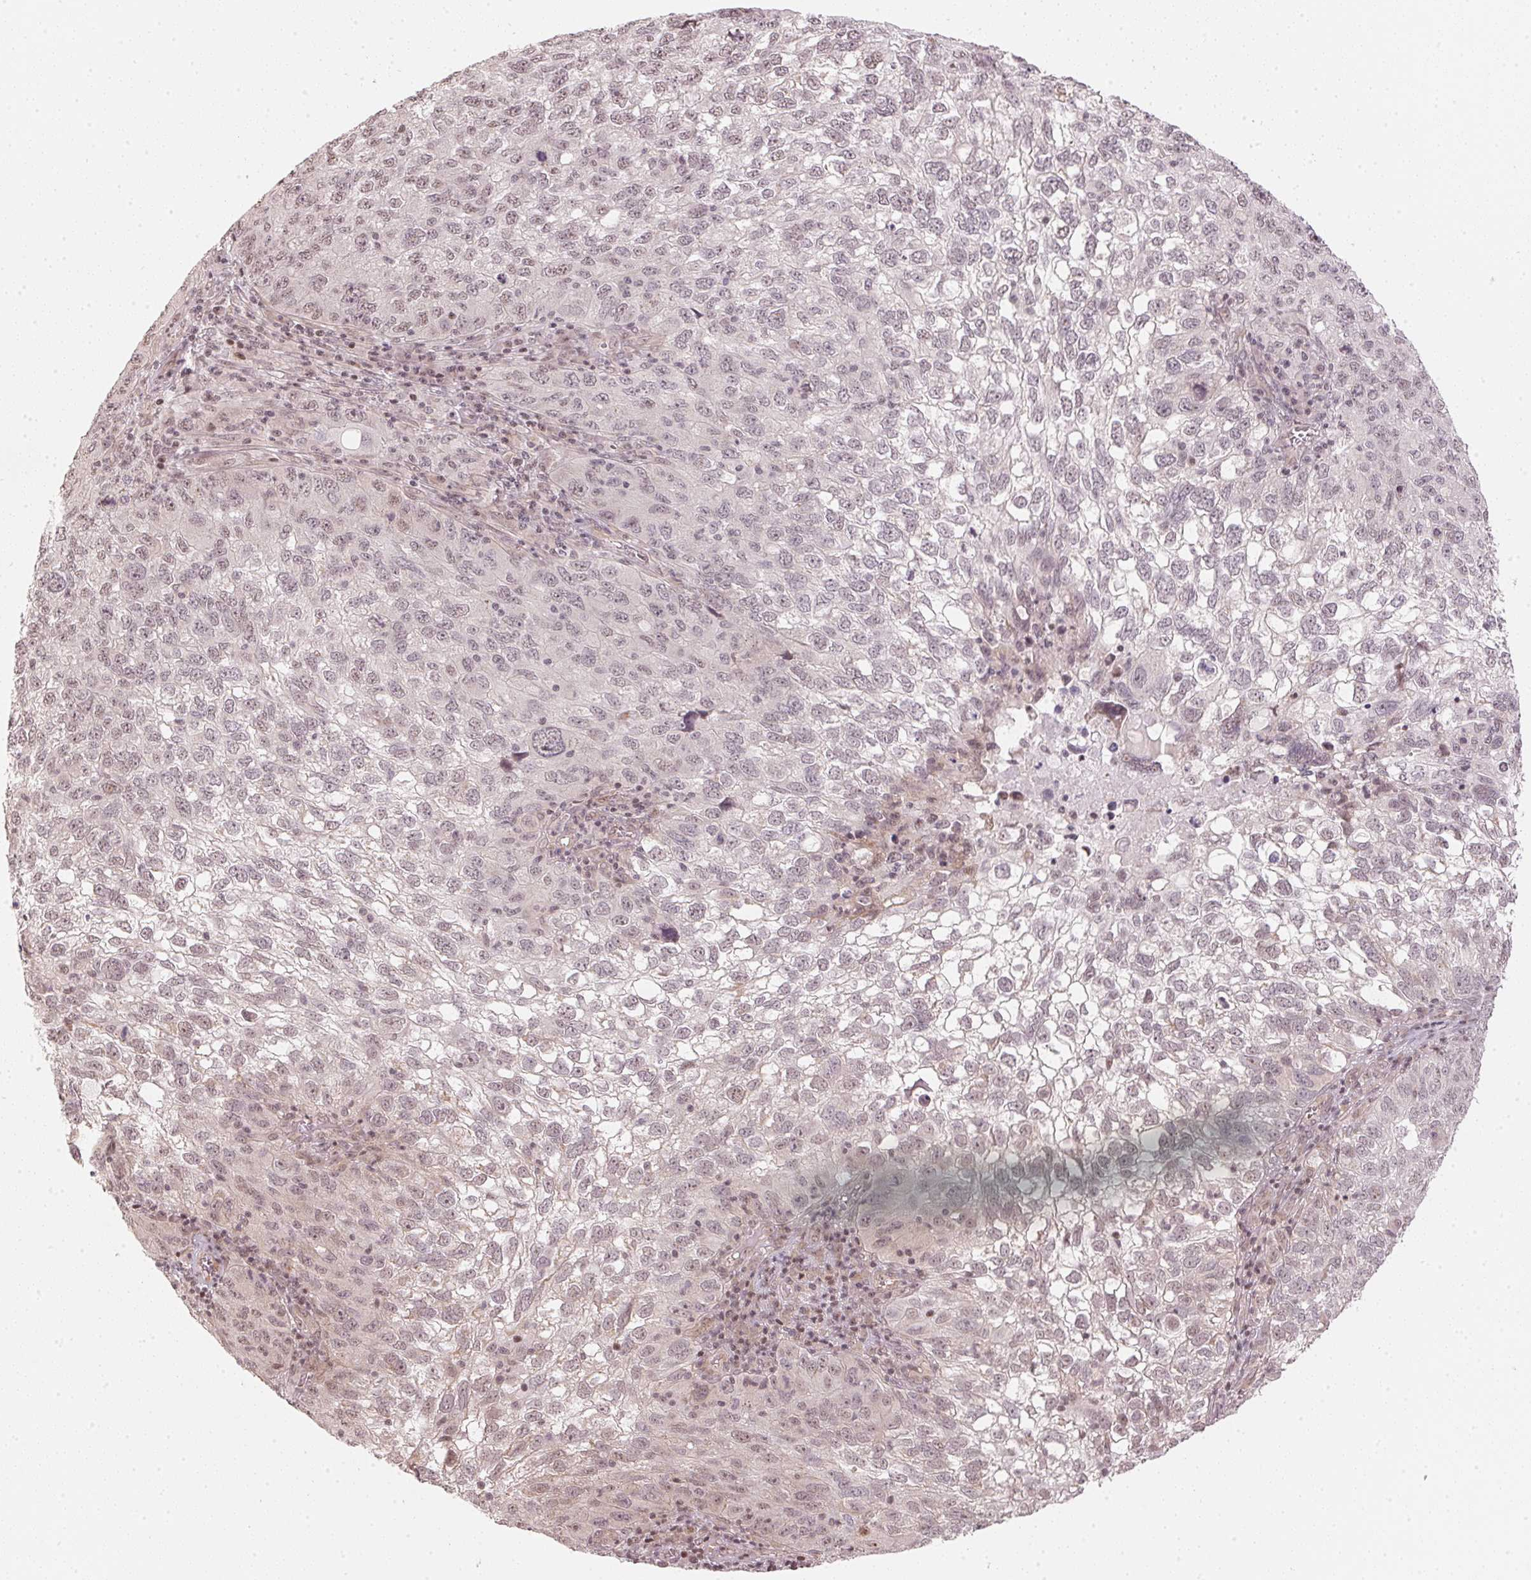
{"staining": {"intensity": "weak", "quantity": "<25%", "location": "nuclear"}, "tissue": "cervical cancer", "cell_type": "Tumor cells", "image_type": "cancer", "snomed": [{"axis": "morphology", "description": "Squamous cell carcinoma, NOS"}, {"axis": "topography", "description": "Cervix"}], "caption": "The micrograph reveals no significant expression in tumor cells of cervical cancer.", "gene": "KAT6A", "patient": {"sex": "female", "age": 55}}